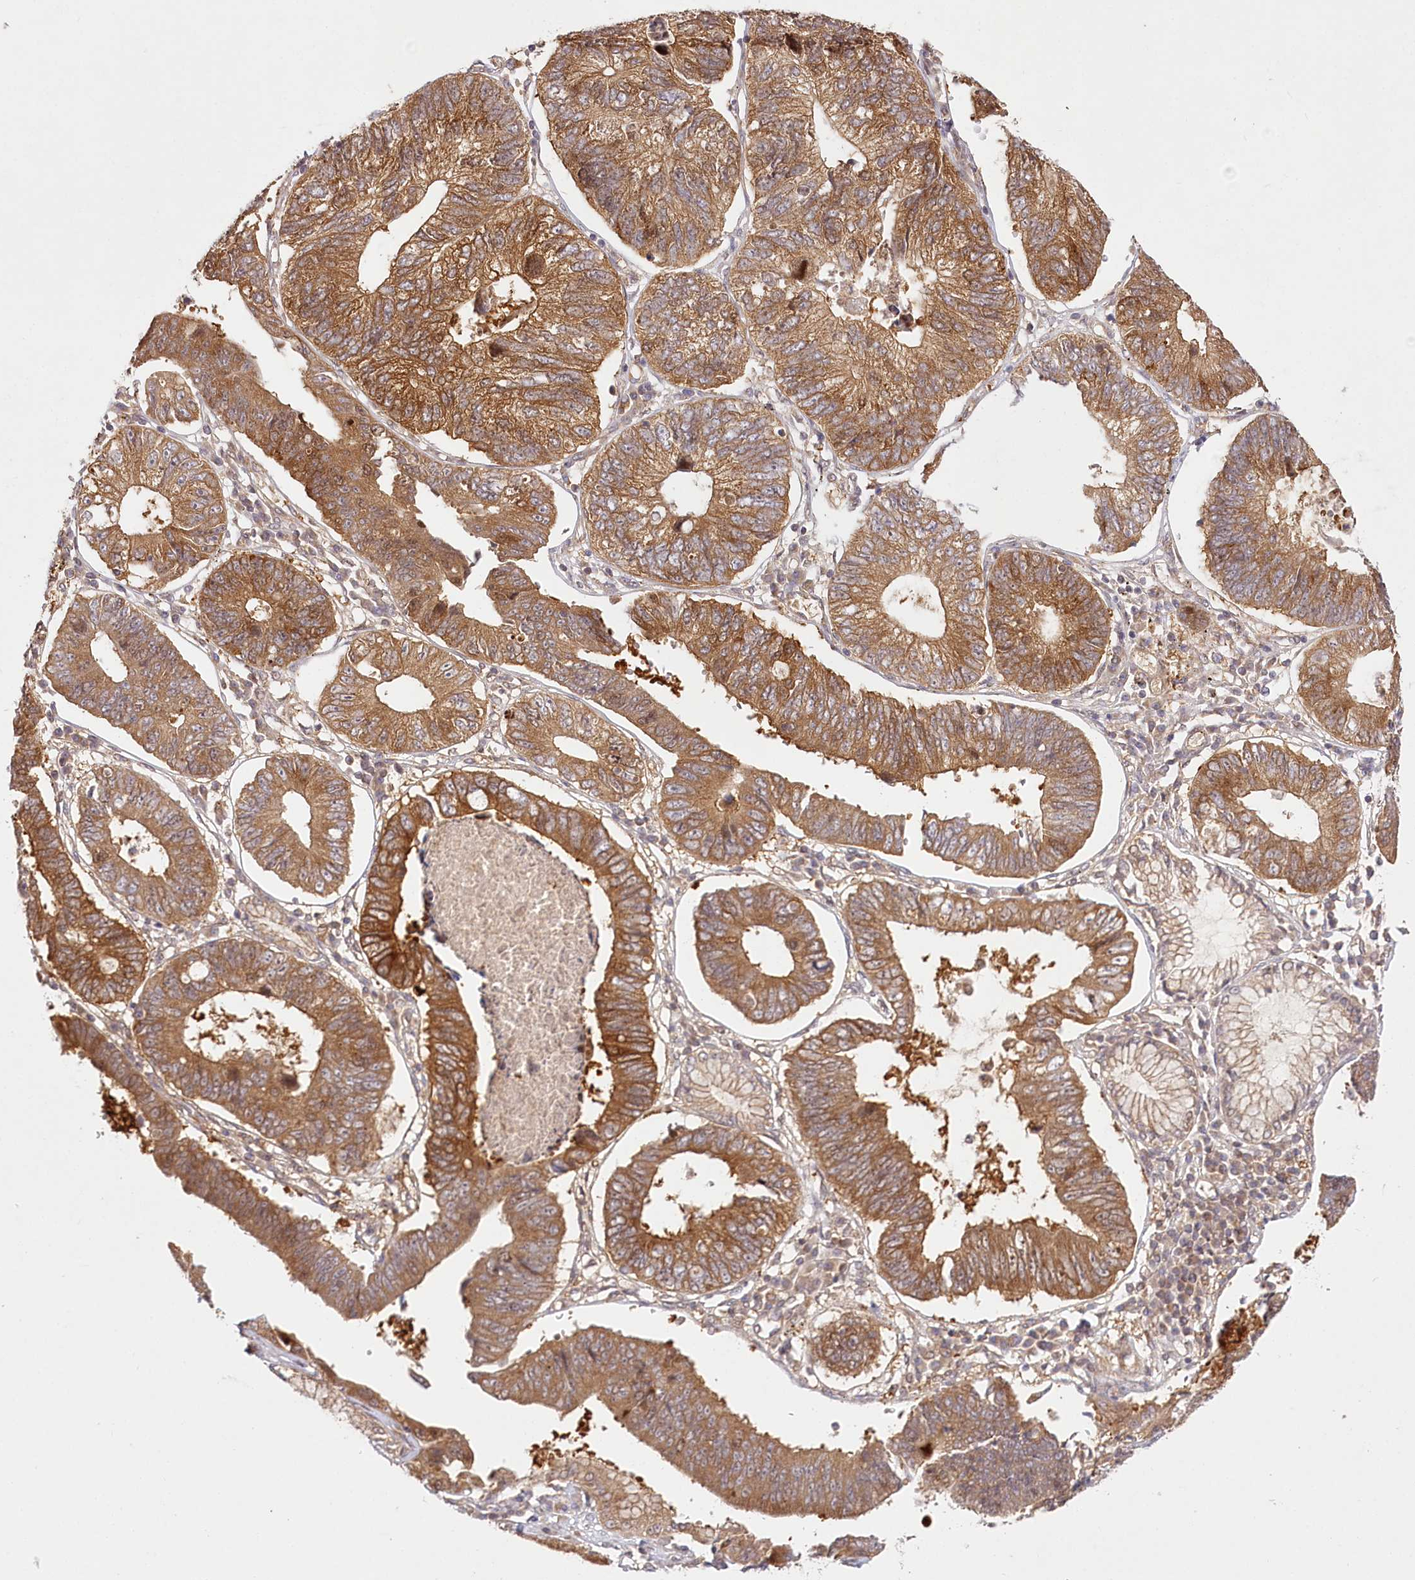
{"staining": {"intensity": "moderate", "quantity": ">75%", "location": "cytoplasmic/membranous"}, "tissue": "stomach cancer", "cell_type": "Tumor cells", "image_type": "cancer", "snomed": [{"axis": "morphology", "description": "Adenocarcinoma, NOS"}, {"axis": "topography", "description": "Stomach"}], "caption": "Immunohistochemical staining of stomach cancer (adenocarcinoma) displays moderate cytoplasmic/membranous protein positivity in about >75% of tumor cells.", "gene": "INPP4B", "patient": {"sex": "male", "age": 59}}